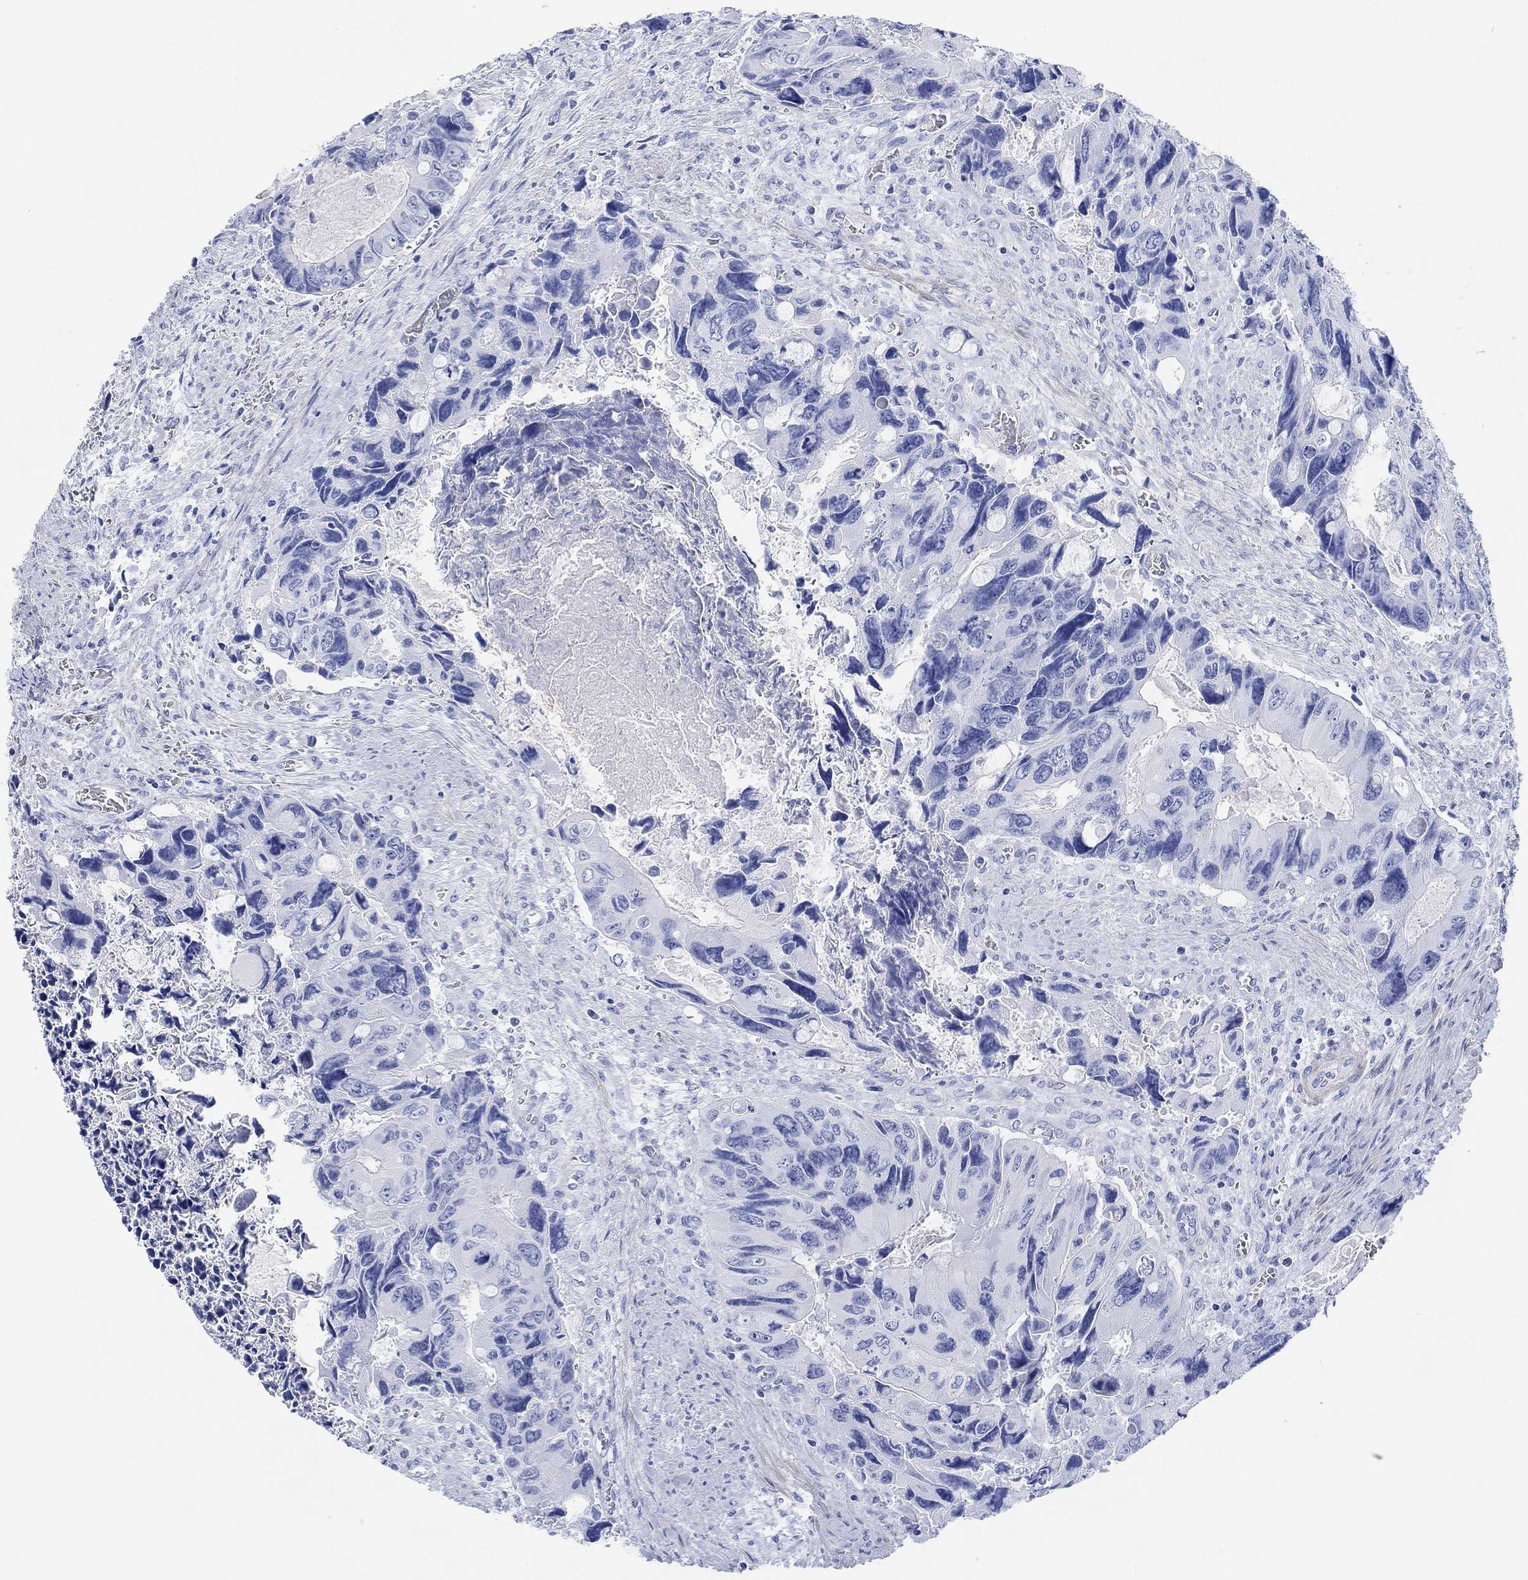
{"staining": {"intensity": "negative", "quantity": "none", "location": "none"}, "tissue": "colorectal cancer", "cell_type": "Tumor cells", "image_type": "cancer", "snomed": [{"axis": "morphology", "description": "Adenocarcinoma, NOS"}, {"axis": "topography", "description": "Rectum"}], "caption": "An image of human adenocarcinoma (colorectal) is negative for staining in tumor cells.", "gene": "ANKRD33", "patient": {"sex": "male", "age": 62}}